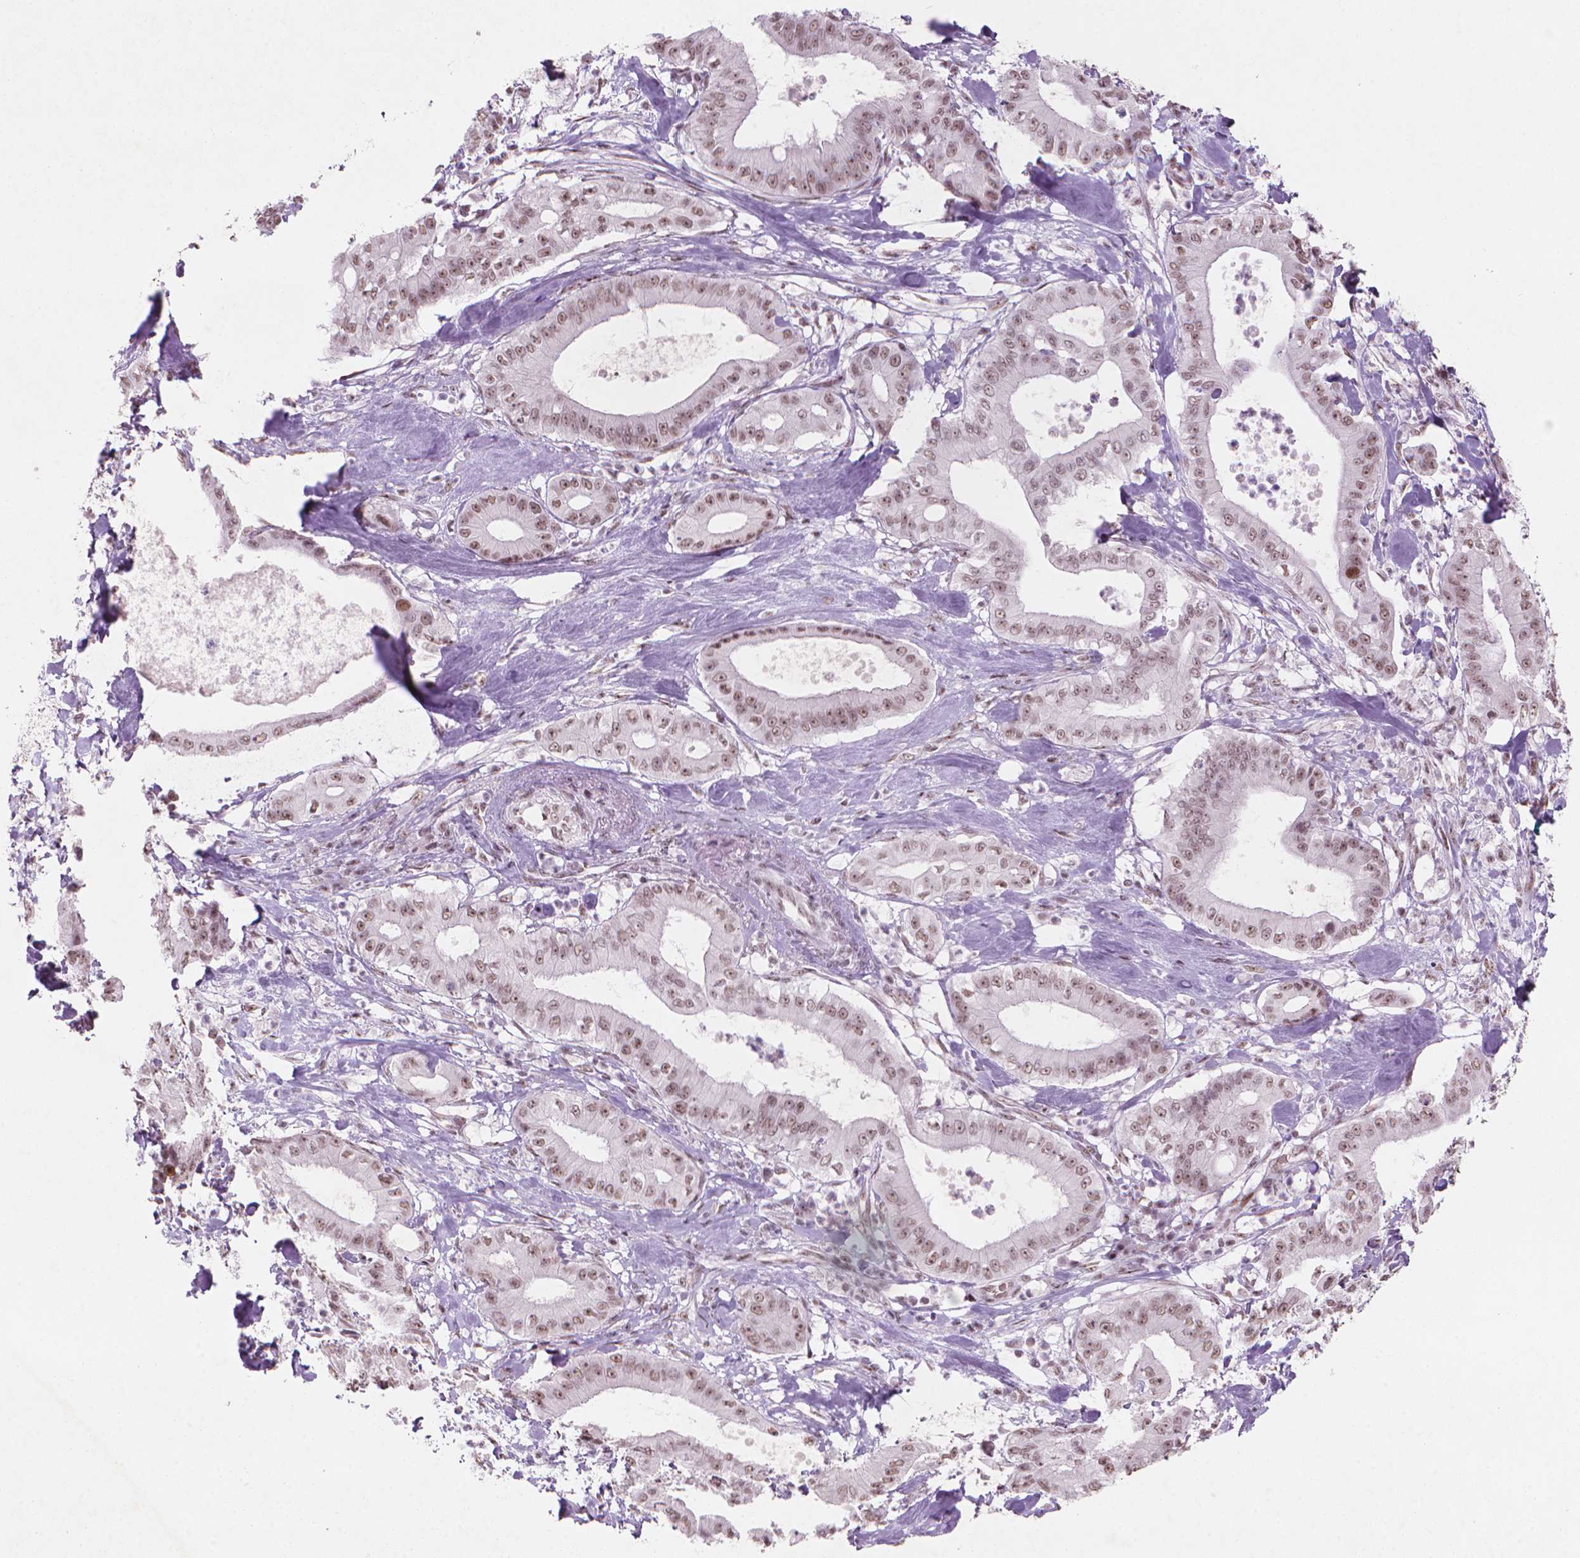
{"staining": {"intensity": "moderate", "quantity": ">75%", "location": "nuclear"}, "tissue": "pancreatic cancer", "cell_type": "Tumor cells", "image_type": "cancer", "snomed": [{"axis": "morphology", "description": "Adenocarcinoma, NOS"}, {"axis": "topography", "description": "Pancreas"}], "caption": "Moderate nuclear staining for a protein is identified in approximately >75% of tumor cells of pancreatic cancer using immunohistochemistry (IHC).", "gene": "HES7", "patient": {"sex": "male", "age": 71}}